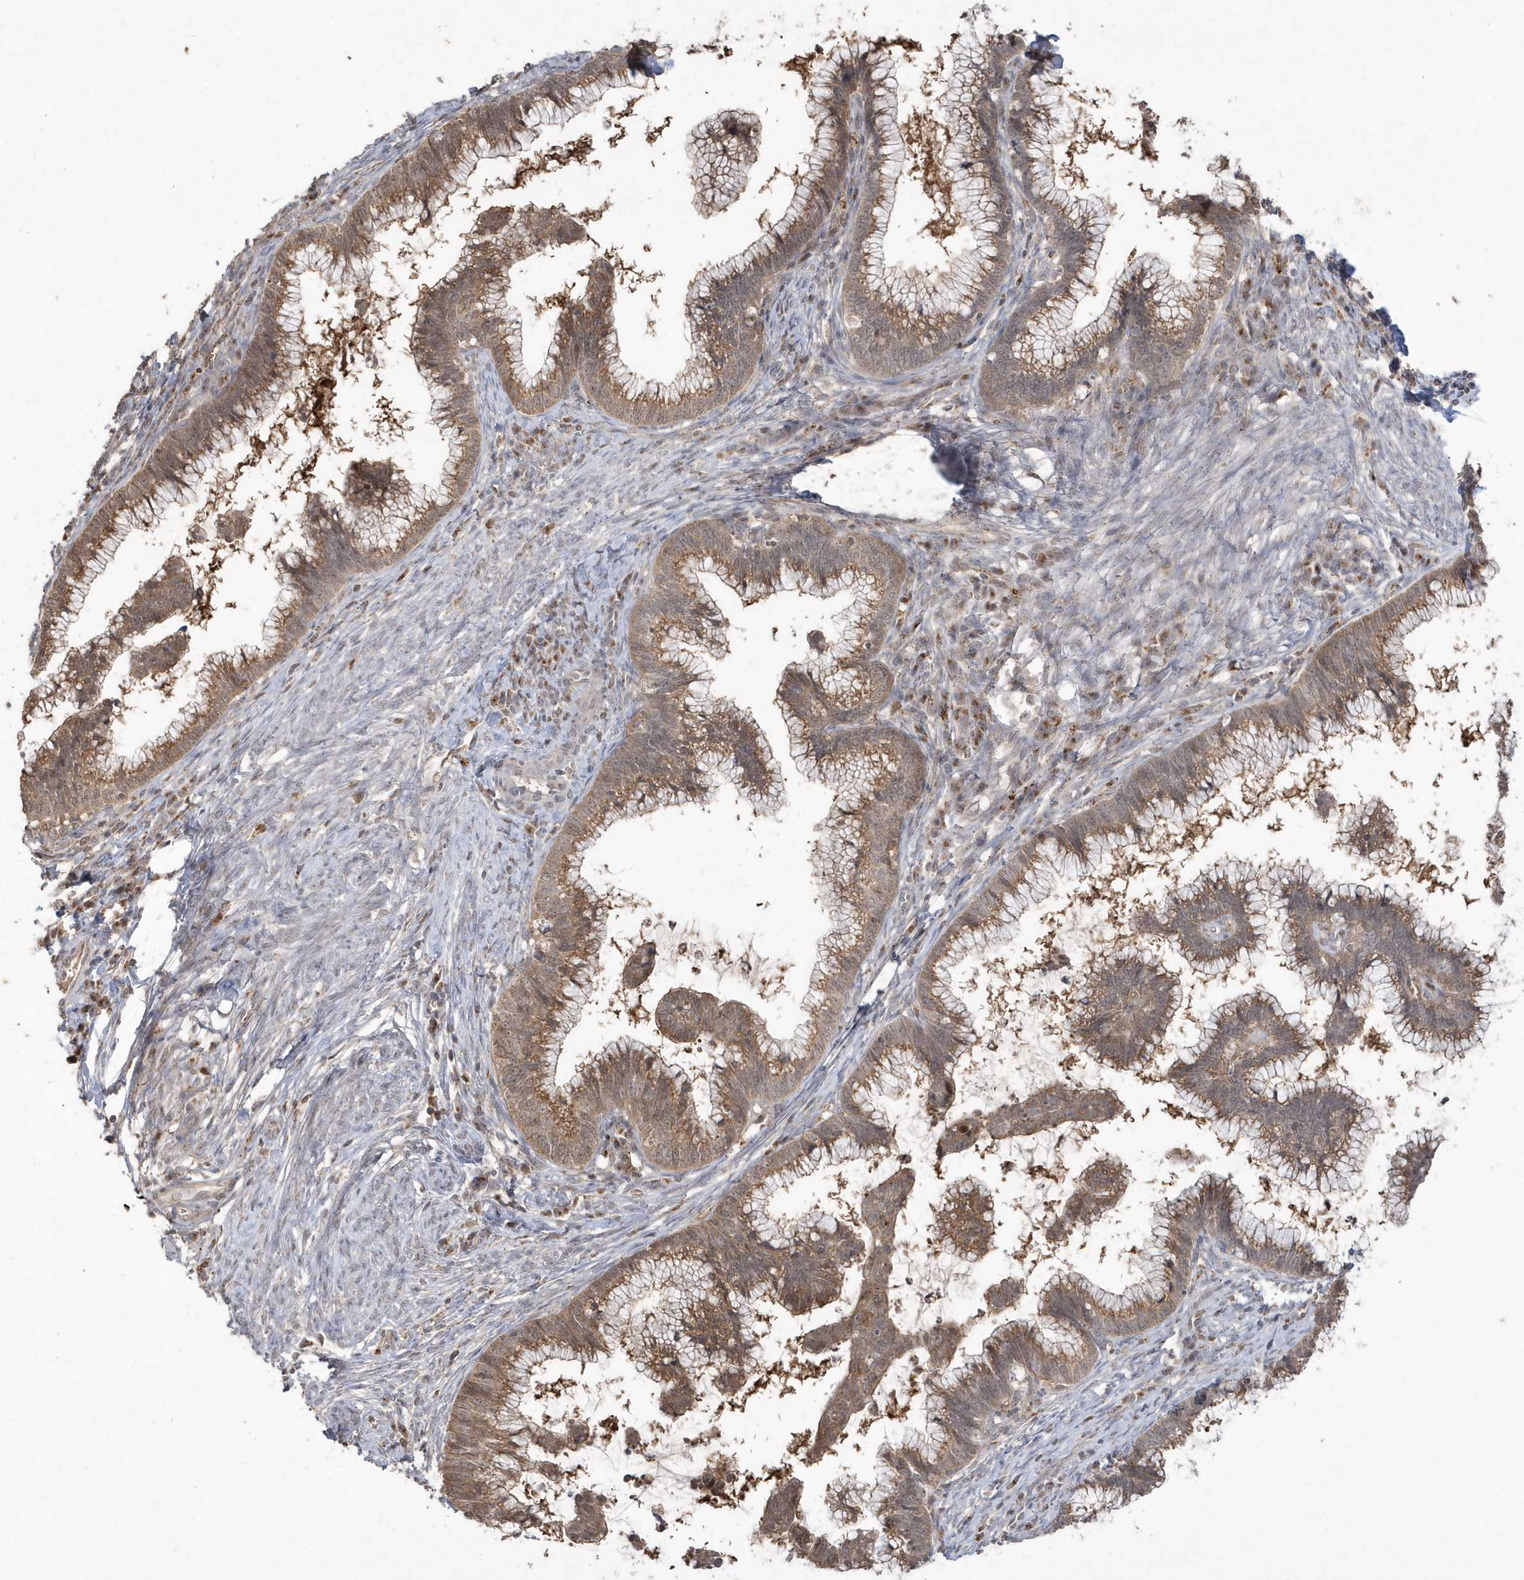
{"staining": {"intensity": "moderate", "quantity": ">75%", "location": "cytoplasmic/membranous"}, "tissue": "cervical cancer", "cell_type": "Tumor cells", "image_type": "cancer", "snomed": [{"axis": "morphology", "description": "Adenocarcinoma, NOS"}, {"axis": "topography", "description": "Cervix"}], "caption": "Cervical cancer stained for a protein (brown) demonstrates moderate cytoplasmic/membranous positive staining in approximately >75% of tumor cells.", "gene": "GEMIN6", "patient": {"sex": "female", "age": 36}}